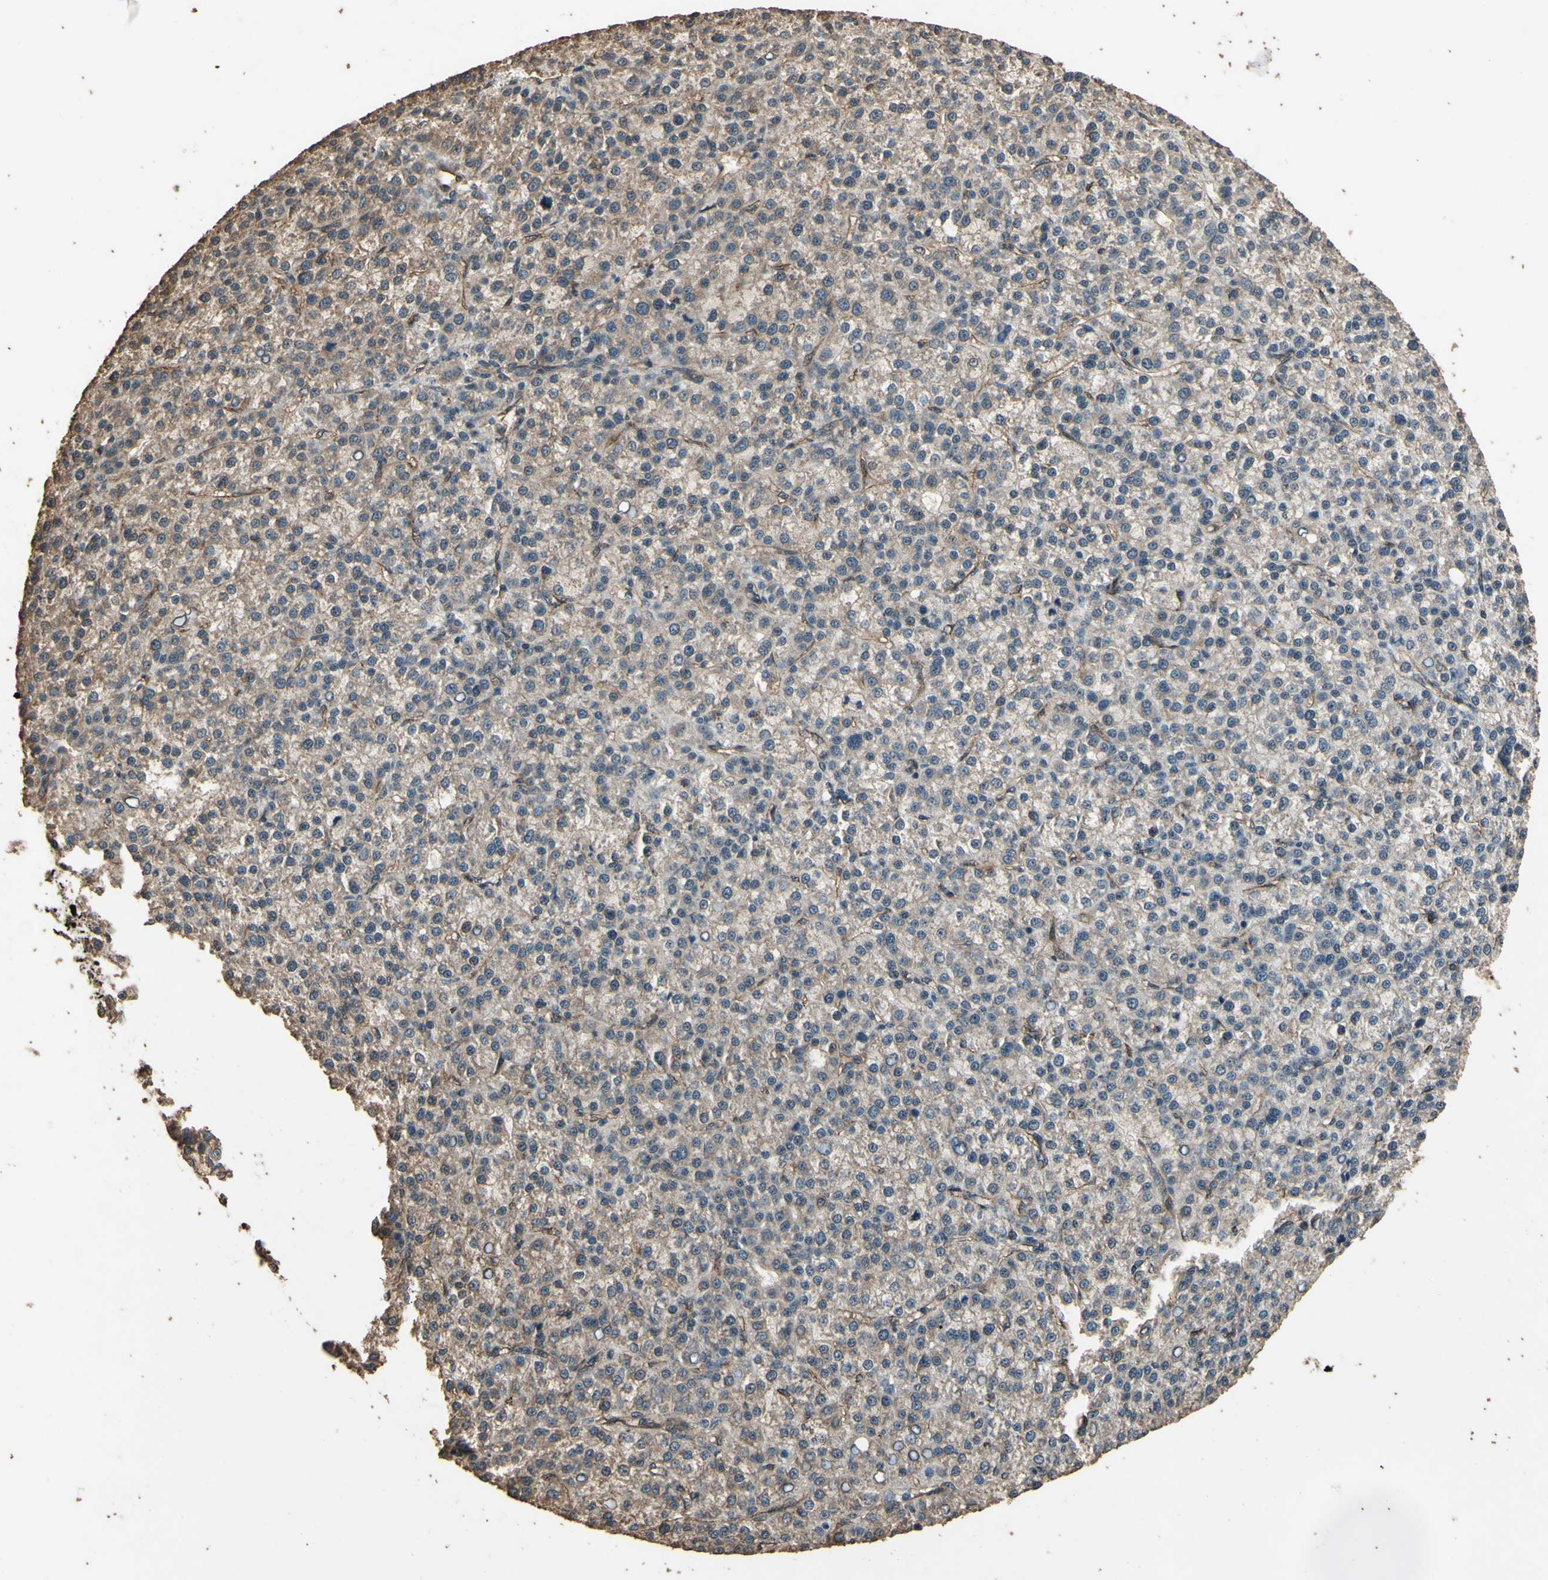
{"staining": {"intensity": "weak", "quantity": ">75%", "location": "cytoplasmic/membranous"}, "tissue": "liver cancer", "cell_type": "Tumor cells", "image_type": "cancer", "snomed": [{"axis": "morphology", "description": "Carcinoma, Hepatocellular, NOS"}, {"axis": "topography", "description": "Liver"}], "caption": "A low amount of weak cytoplasmic/membranous expression is present in approximately >75% of tumor cells in liver cancer tissue.", "gene": "TSPO", "patient": {"sex": "female", "age": 58}}